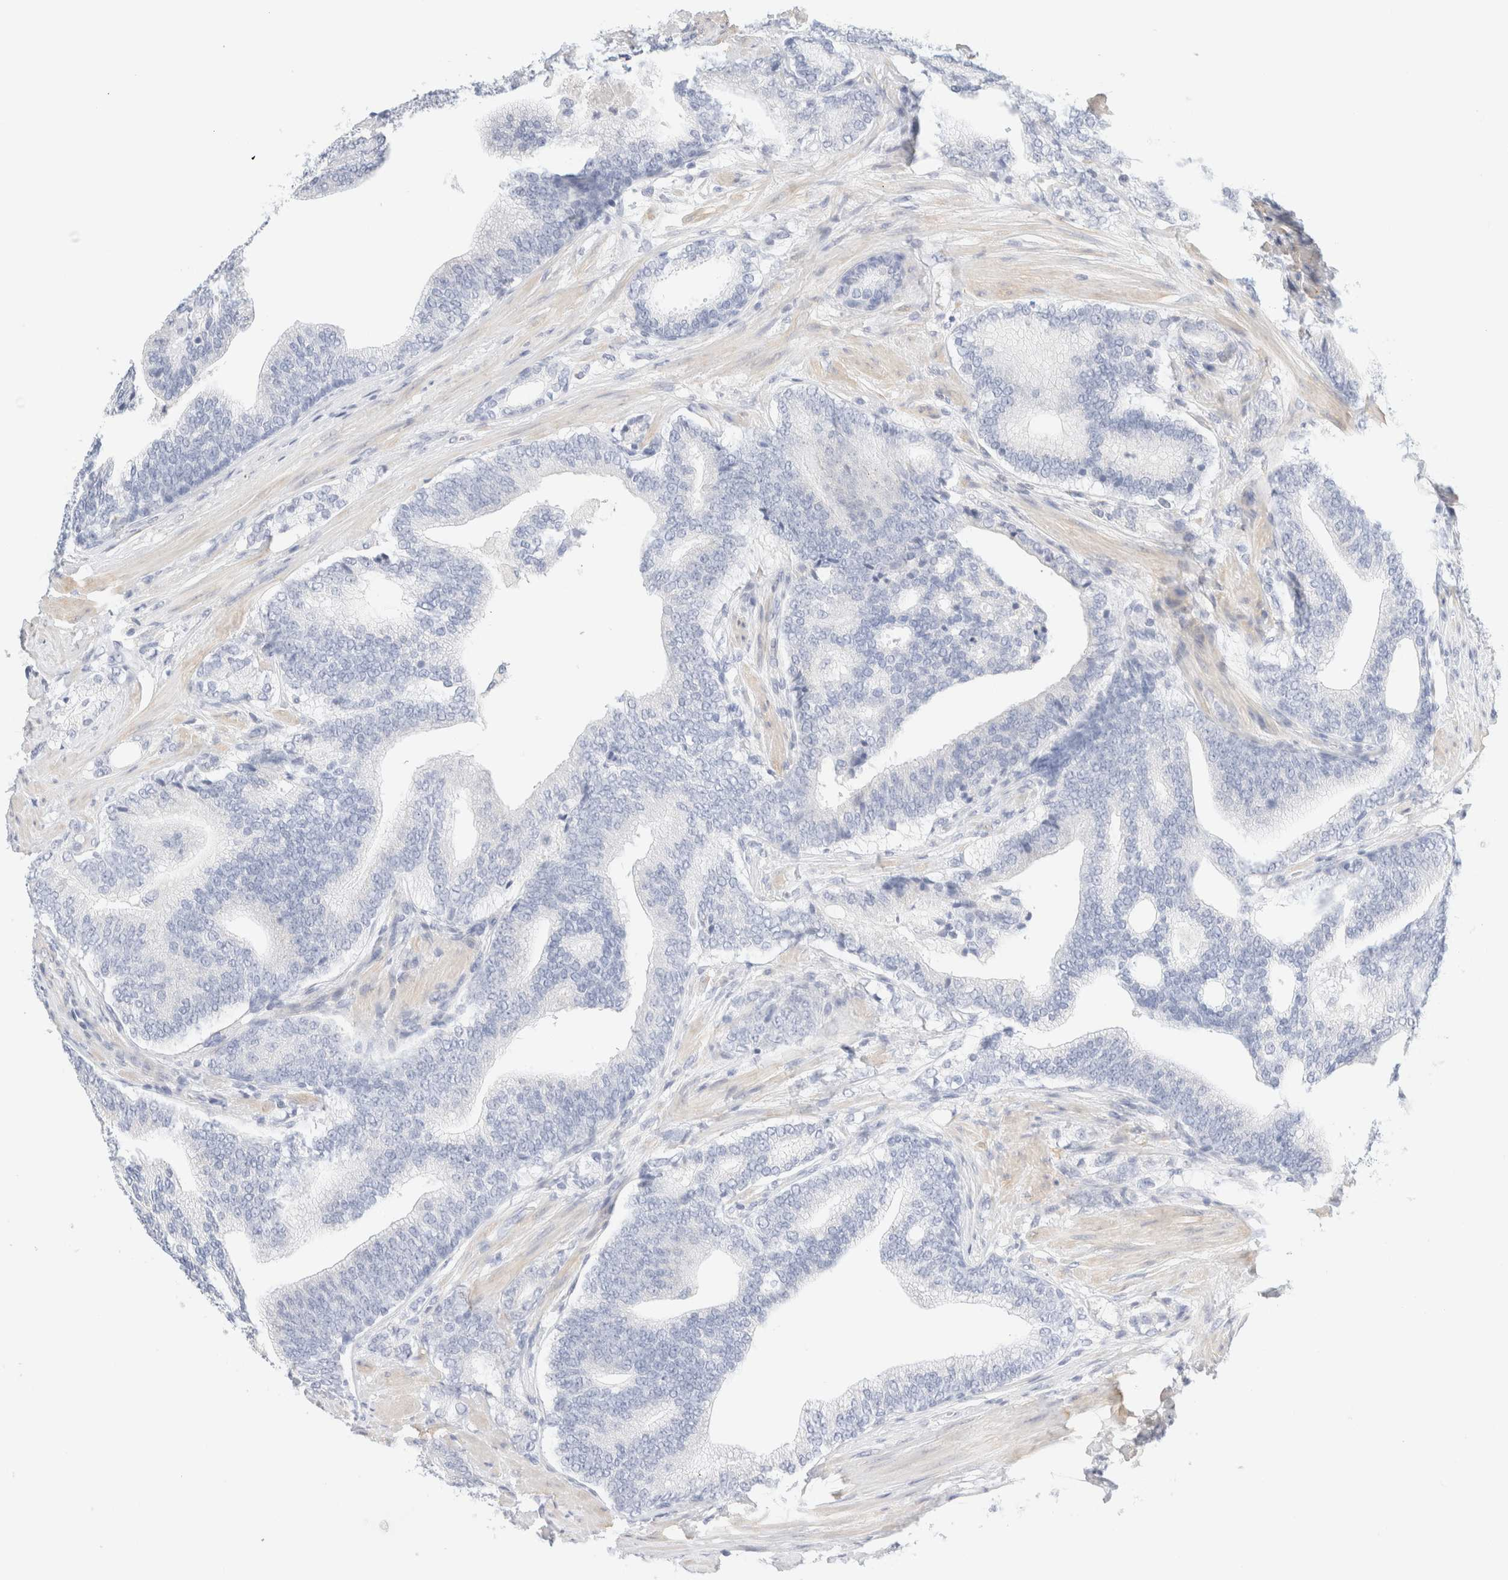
{"staining": {"intensity": "negative", "quantity": "none", "location": "none"}, "tissue": "prostate cancer", "cell_type": "Tumor cells", "image_type": "cancer", "snomed": [{"axis": "morphology", "description": "Adenocarcinoma, High grade"}, {"axis": "topography", "description": "Prostate"}], "caption": "Immunohistochemistry photomicrograph of neoplastic tissue: prostate cancer stained with DAB exhibits no significant protein expression in tumor cells.", "gene": "DPYS", "patient": {"sex": "male", "age": 55}}